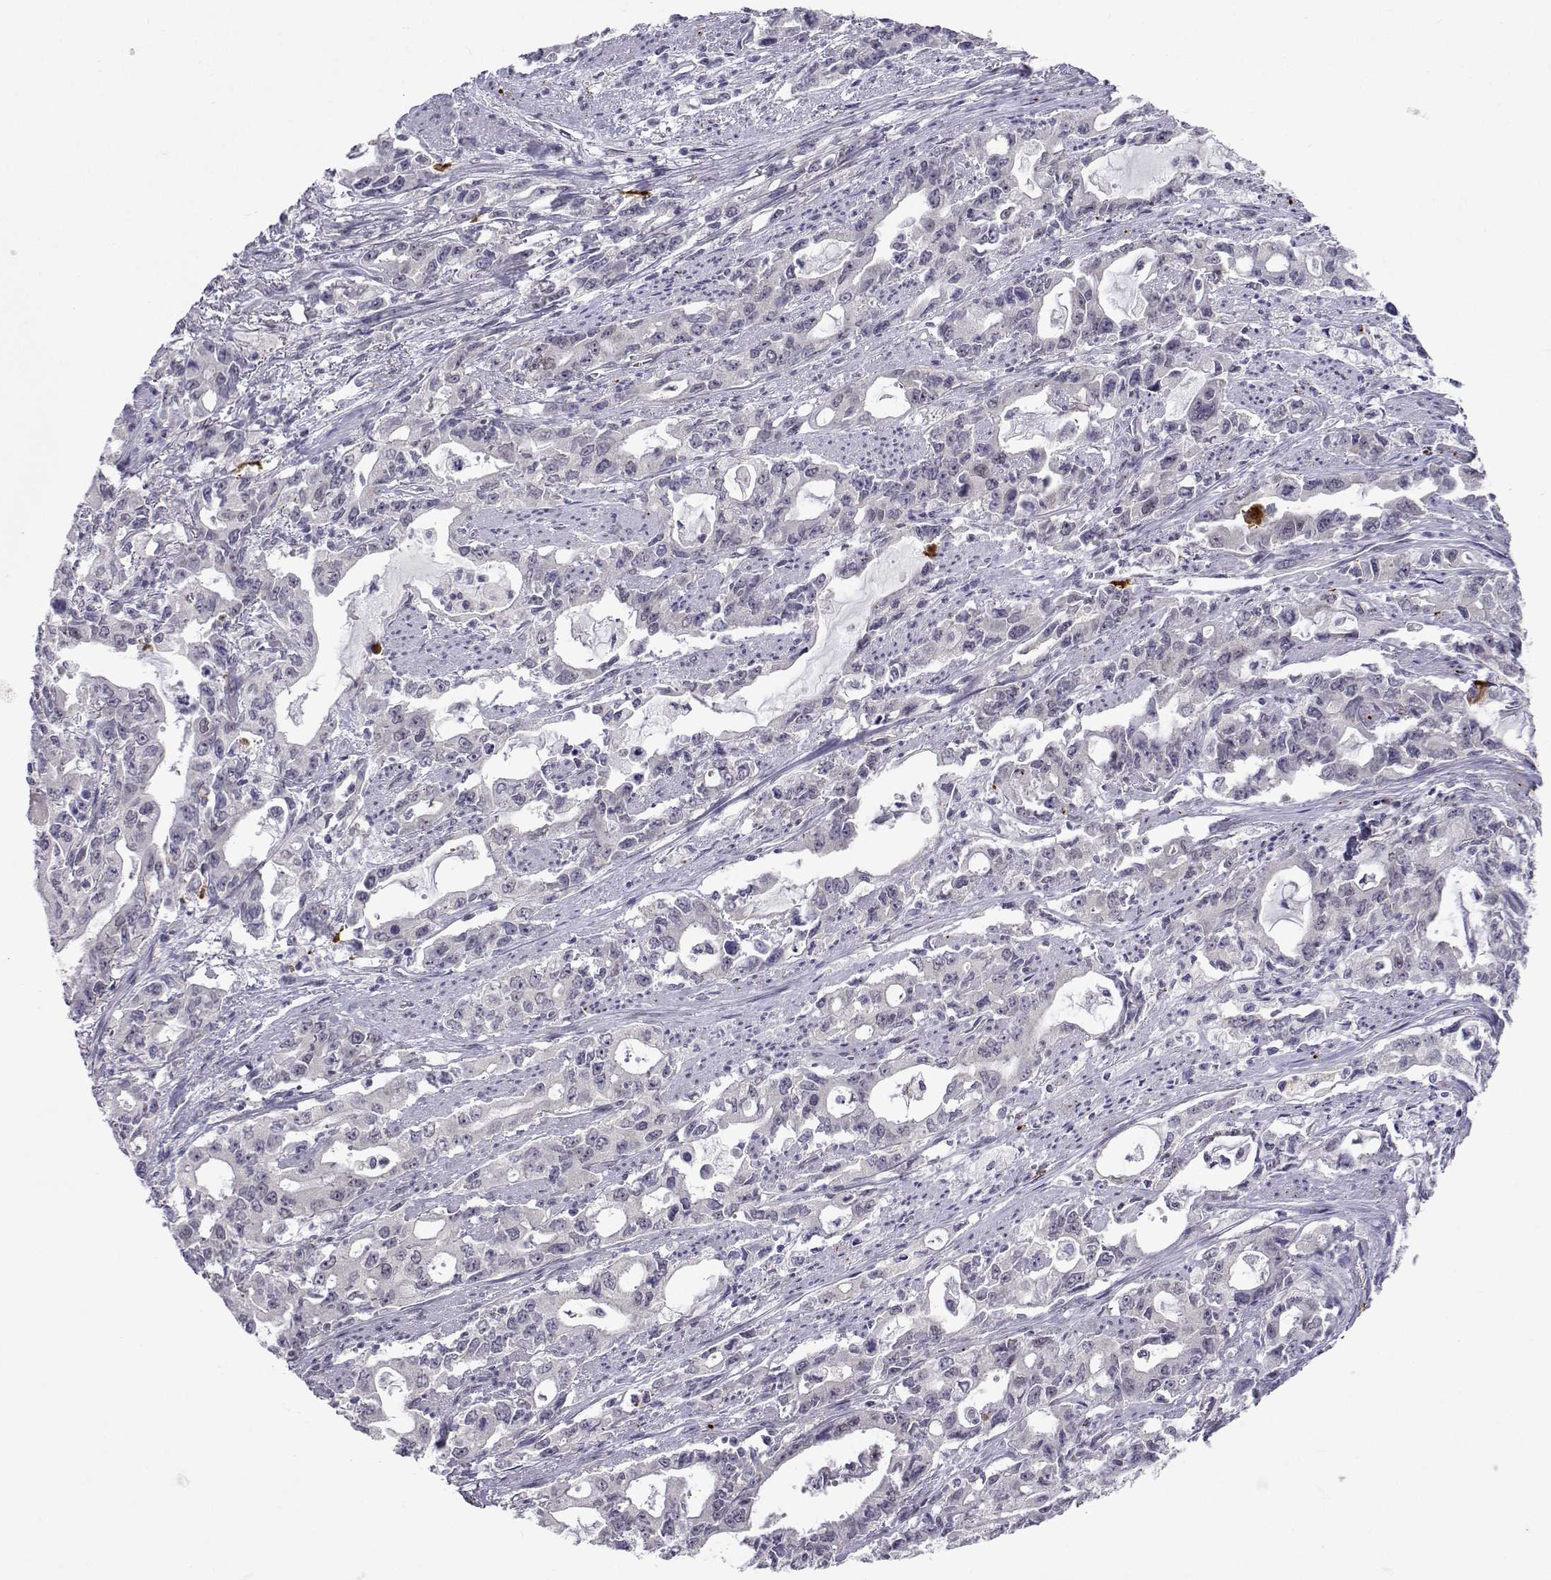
{"staining": {"intensity": "negative", "quantity": "none", "location": "none"}, "tissue": "stomach cancer", "cell_type": "Tumor cells", "image_type": "cancer", "snomed": [{"axis": "morphology", "description": "Adenocarcinoma, NOS"}, {"axis": "topography", "description": "Stomach, upper"}], "caption": "Protein analysis of stomach cancer (adenocarcinoma) reveals no significant expression in tumor cells.", "gene": "SLC6A3", "patient": {"sex": "male", "age": 85}}